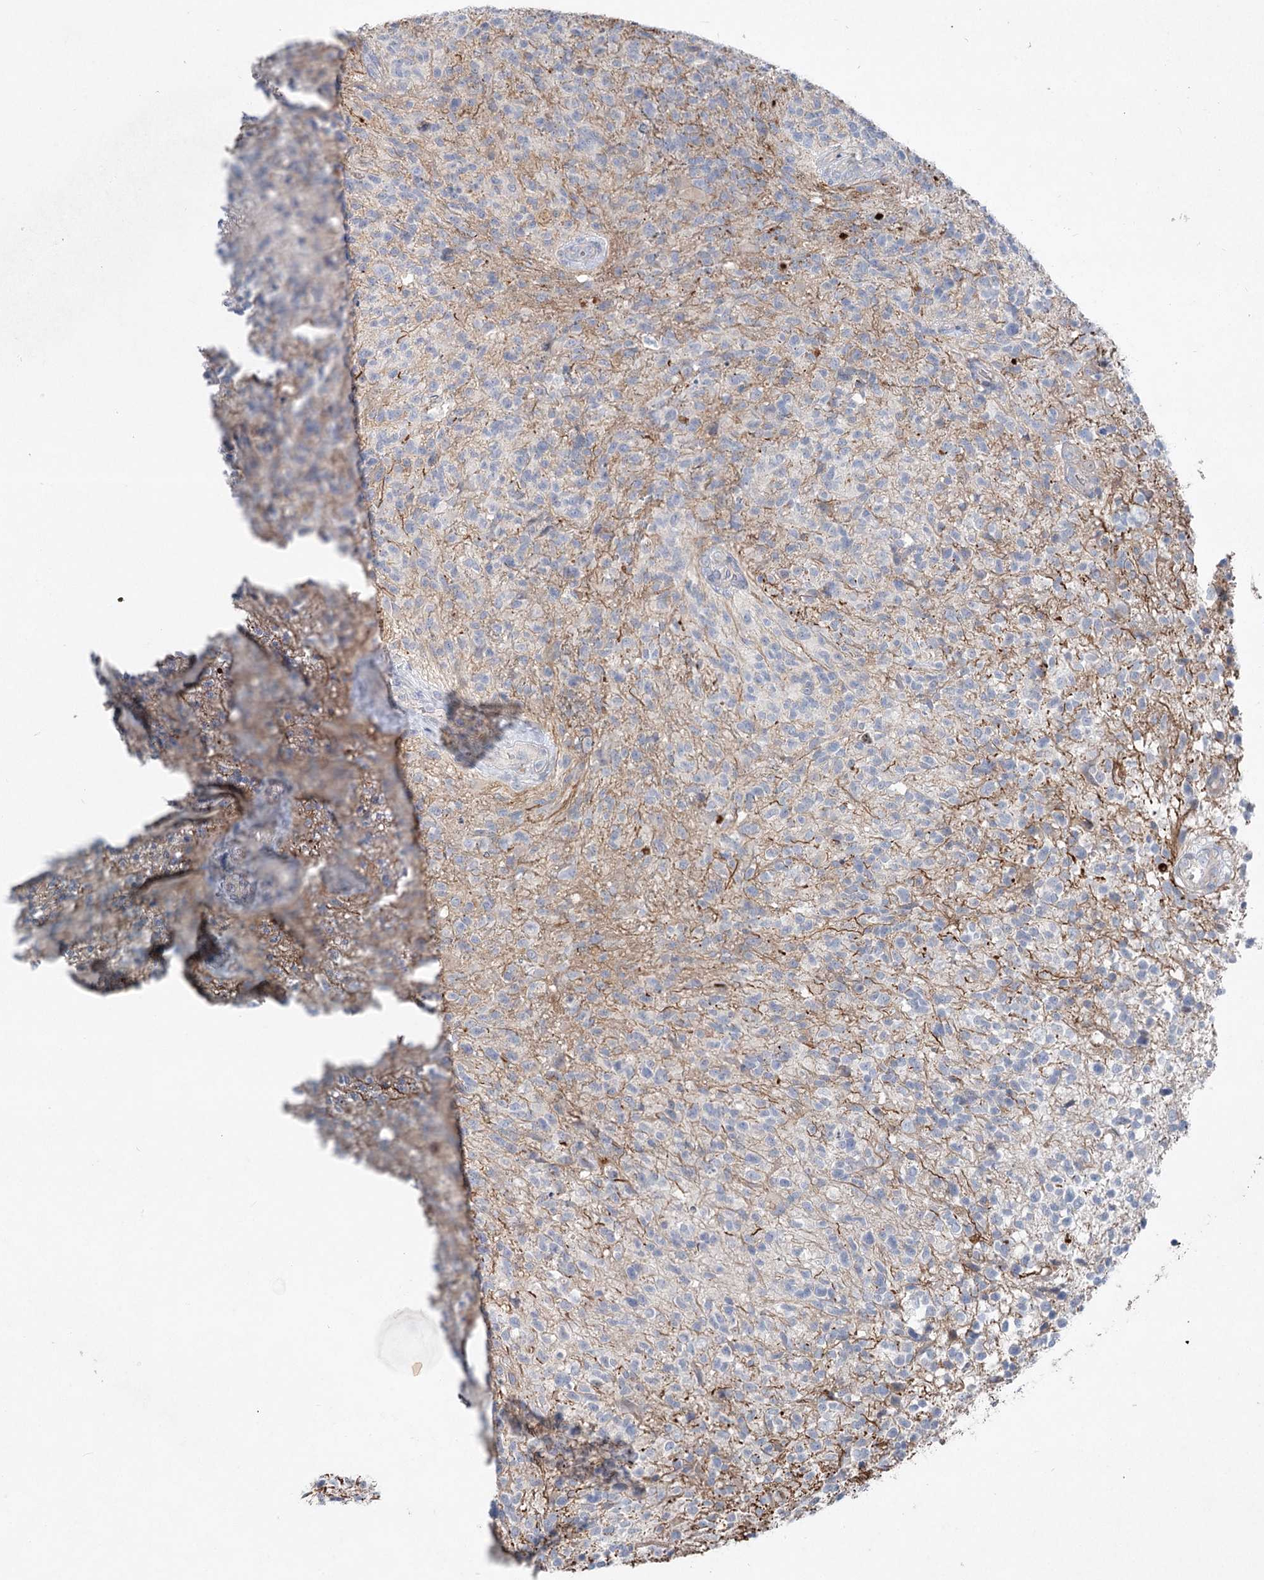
{"staining": {"intensity": "negative", "quantity": "none", "location": "none"}, "tissue": "glioma", "cell_type": "Tumor cells", "image_type": "cancer", "snomed": [{"axis": "morphology", "description": "Glioma, malignant, High grade"}, {"axis": "topography", "description": "Brain"}], "caption": "Immunohistochemical staining of glioma shows no significant positivity in tumor cells.", "gene": "SCN11A", "patient": {"sex": "male", "age": 56}}